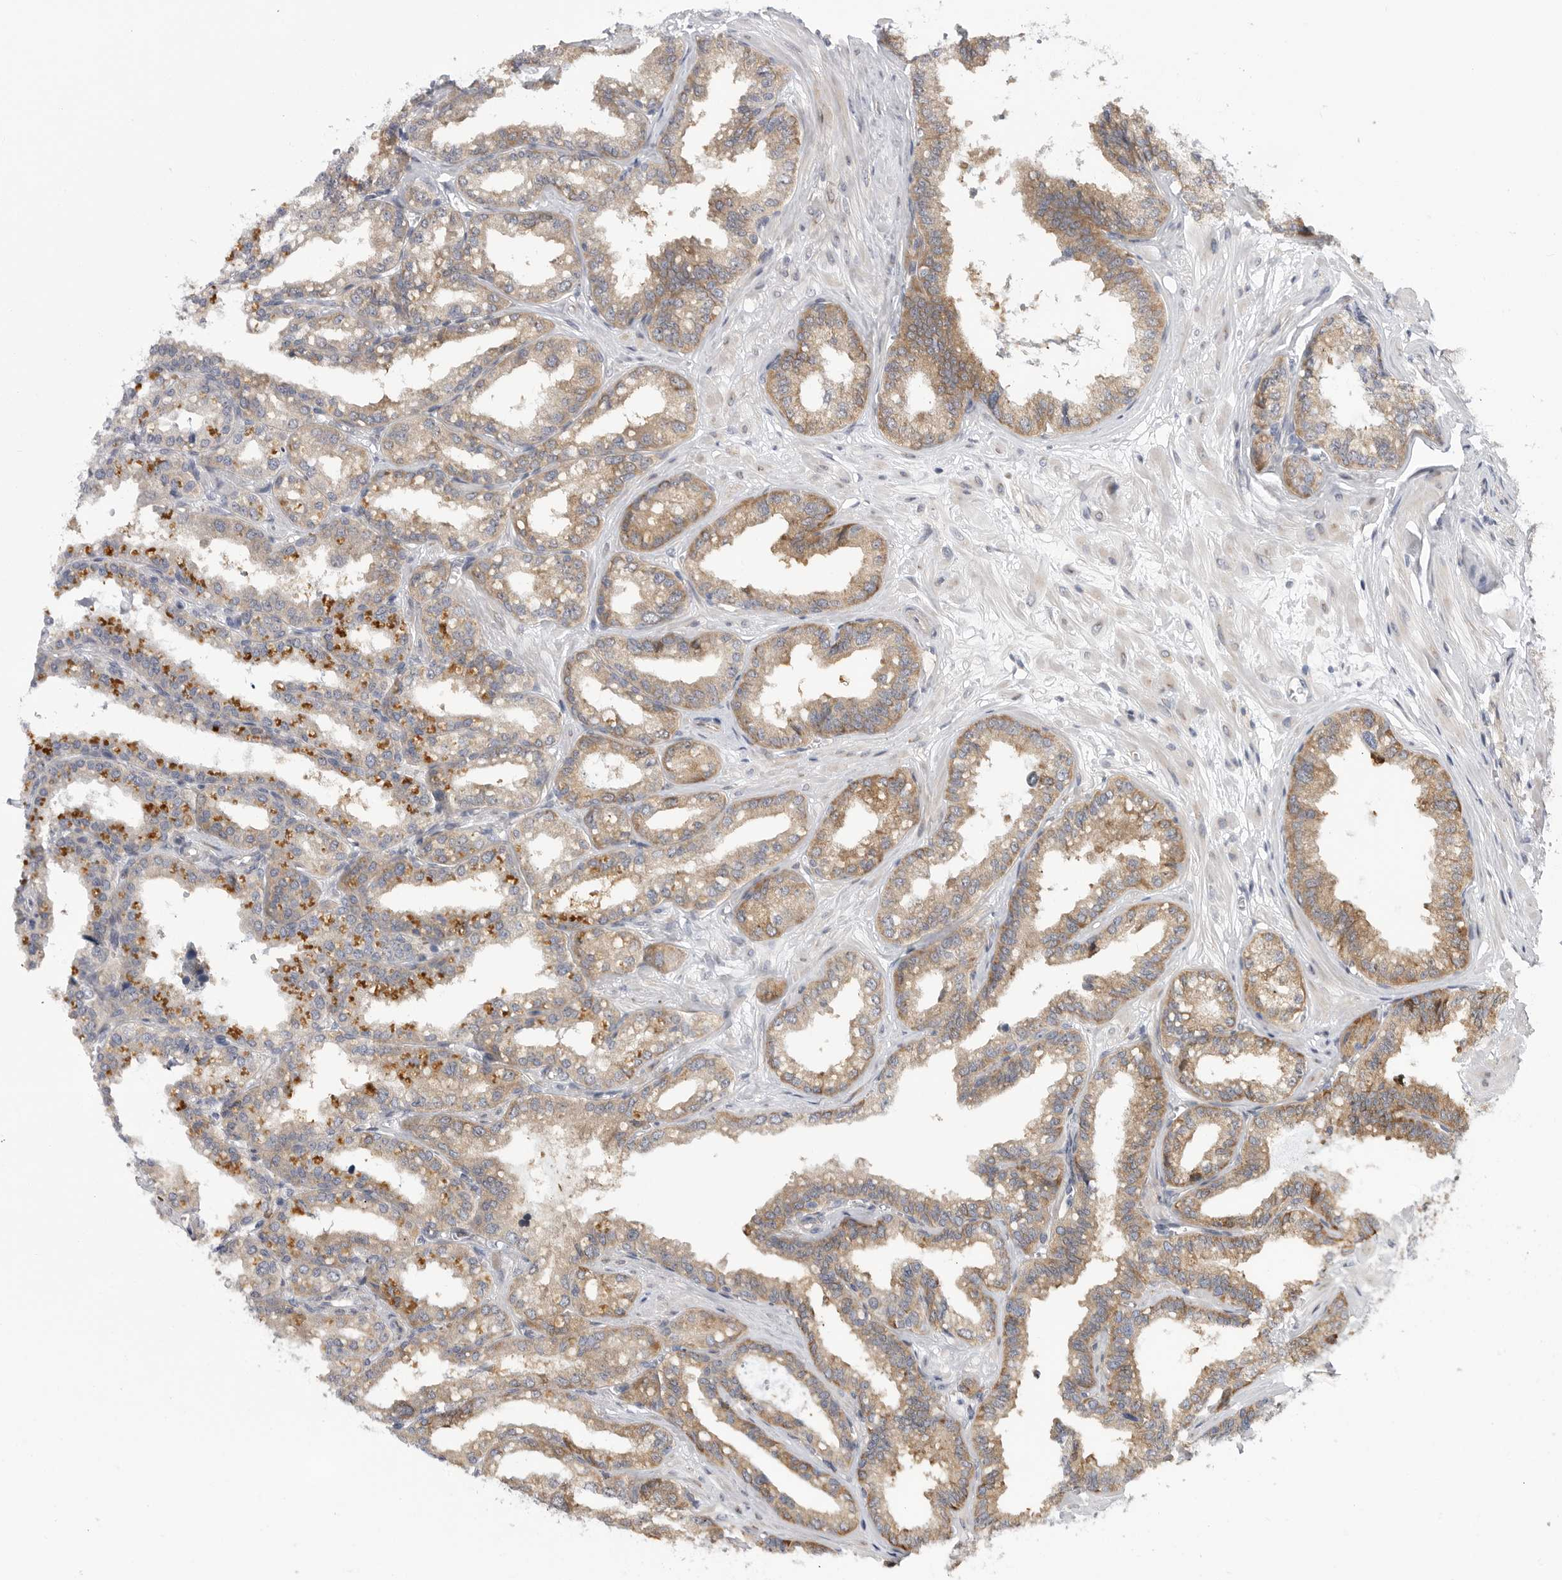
{"staining": {"intensity": "moderate", "quantity": ">75%", "location": "cytoplasmic/membranous"}, "tissue": "seminal vesicle", "cell_type": "Glandular cells", "image_type": "normal", "snomed": [{"axis": "morphology", "description": "Normal tissue, NOS"}, {"axis": "topography", "description": "Prostate"}, {"axis": "topography", "description": "Seminal veicle"}], "caption": "Protein analysis of unremarkable seminal vesicle demonstrates moderate cytoplasmic/membranous staining in approximately >75% of glandular cells.", "gene": "FBXO43", "patient": {"sex": "male", "age": 51}}